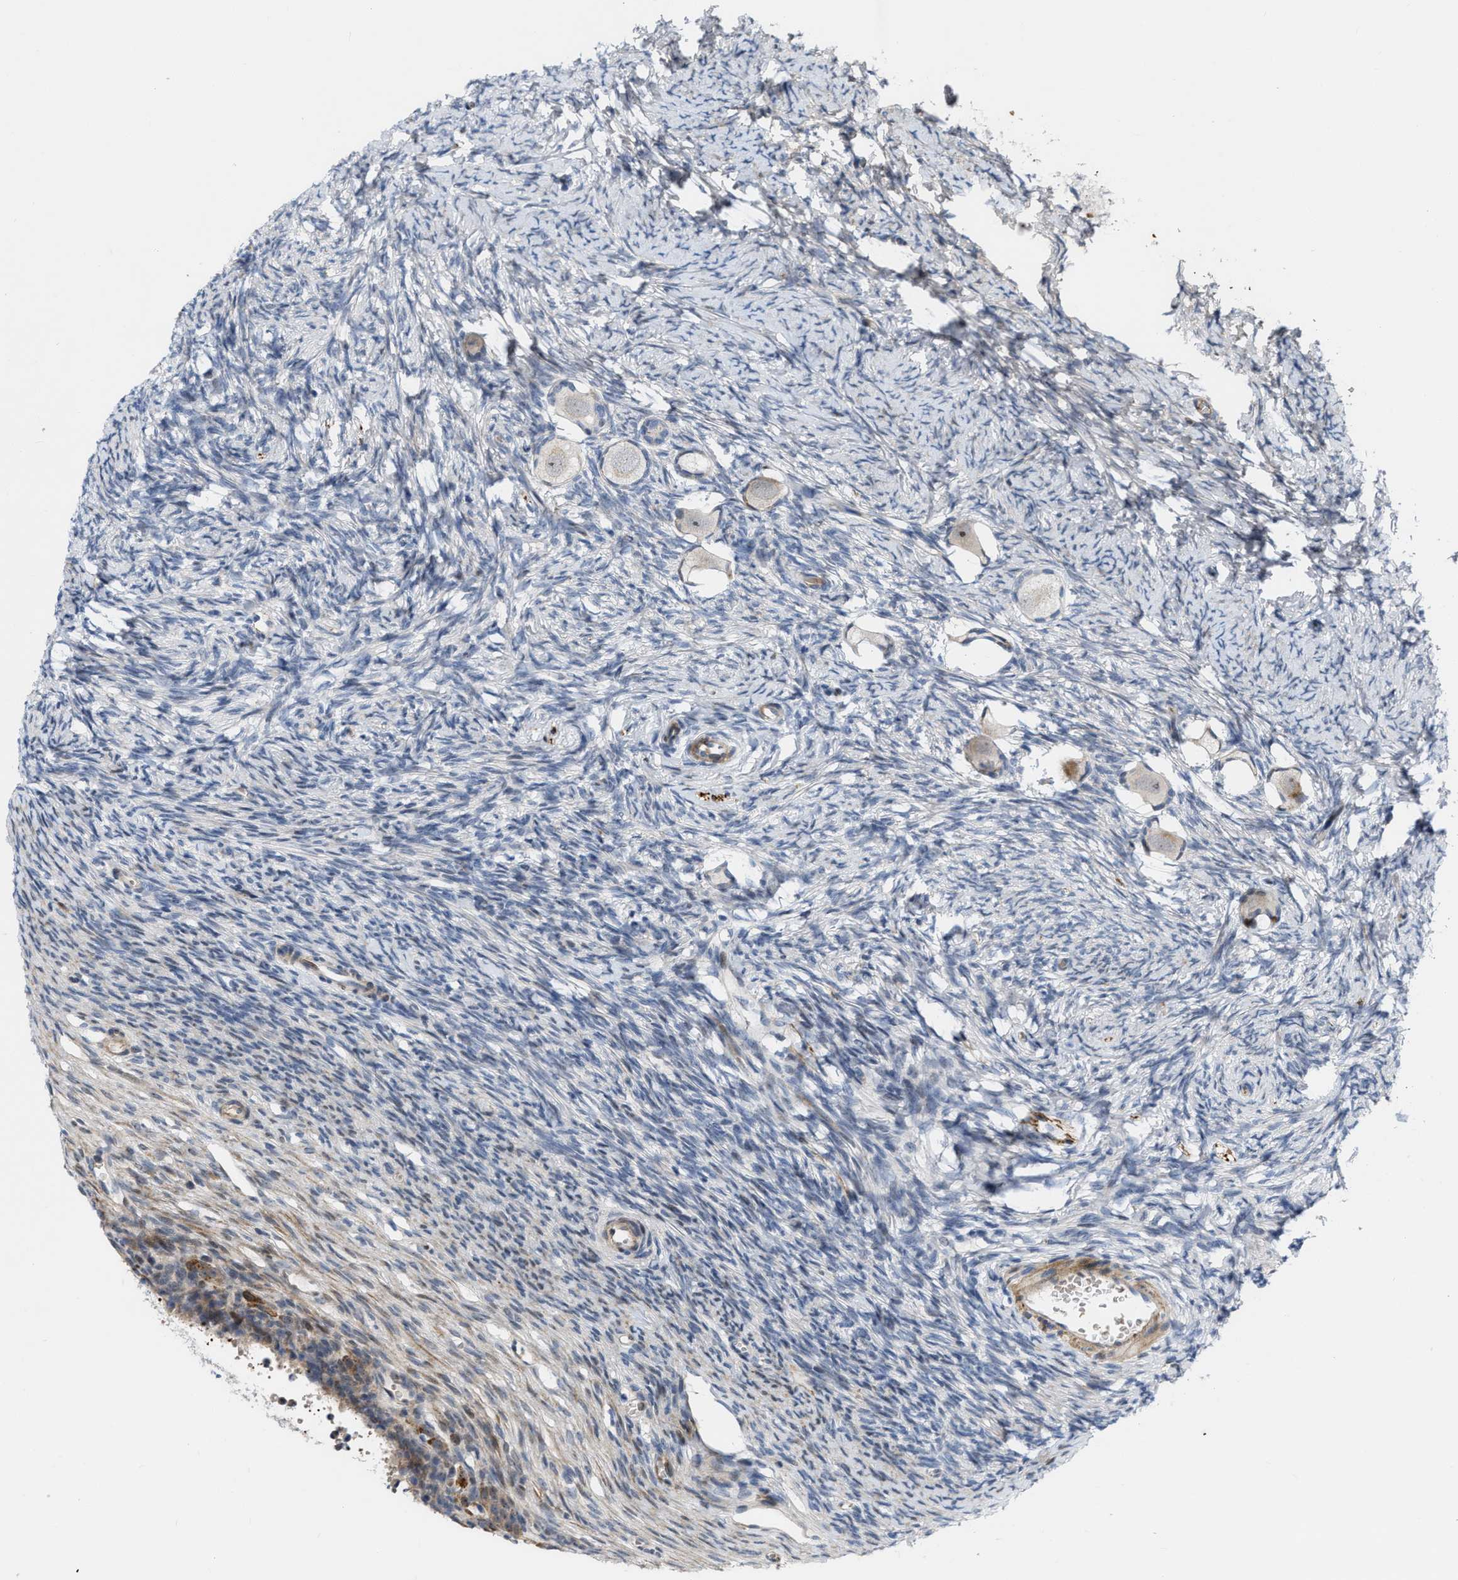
{"staining": {"intensity": "moderate", "quantity": "<25%", "location": "nuclear"}, "tissue": "ovary", "cell_type": "Follicle cells", "image_type": "normal", "snomed": [{"axis": "morphology", "description": "Normal tissue, NOS"}, {"axis": "topography", "description": "Ovary"}], "caption": "Unremarkable ovary reveals moderate nuclear positivity in about <25% of follicle cells, visualized by immunohistochemistry. (brown staining indicates protein expression, while blue staining denotes nuclei).", "gene": "POLR1F", "patient": {"sex": "female", "age": 27}}